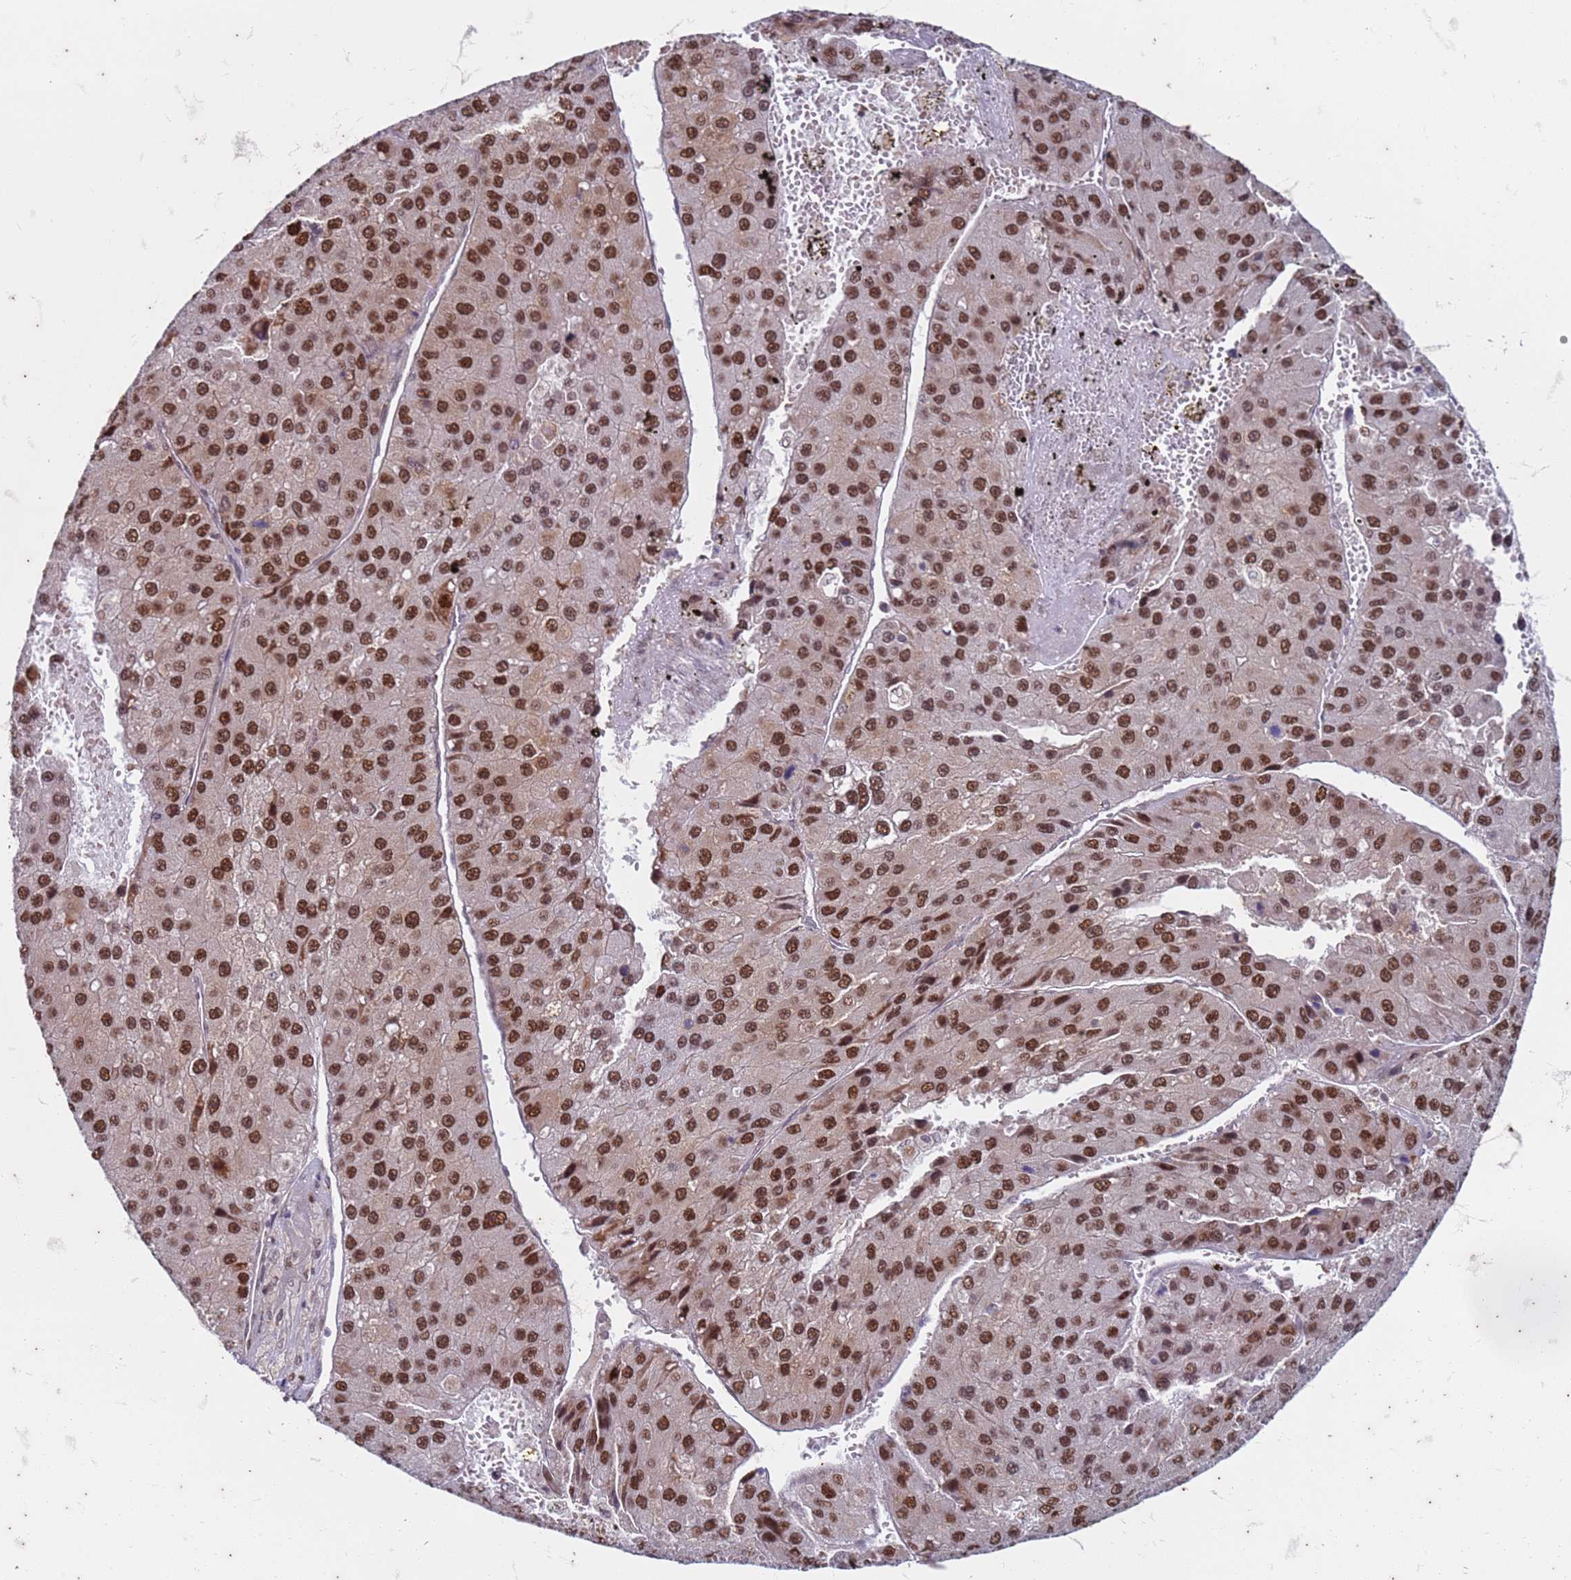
{"staining": {"intensity": "strong", "quantity": ">75%", "location": "nuclear"}, "tissue": "liver cancer", "cell_type": "Tumor cells", "image_type": "cancer", "snomed": [{"axis": "morphology", "description": "Carcinoma, Hepatocellular, NOS"}, {"axis": "topography", "description": "Liver"}], "caption": "Immunohistochemistry (IHC) image of neoplastic tissue: liver cancer (hepatocellular carcinoma) stained using immunohistochemistry shows high levels of strong protein expression localized specifically in the nuclear of tumor cells, appearing as a nuclear brown color.", "gene": "TRMT6", "patient": {"sex": "female", "age": 73}}